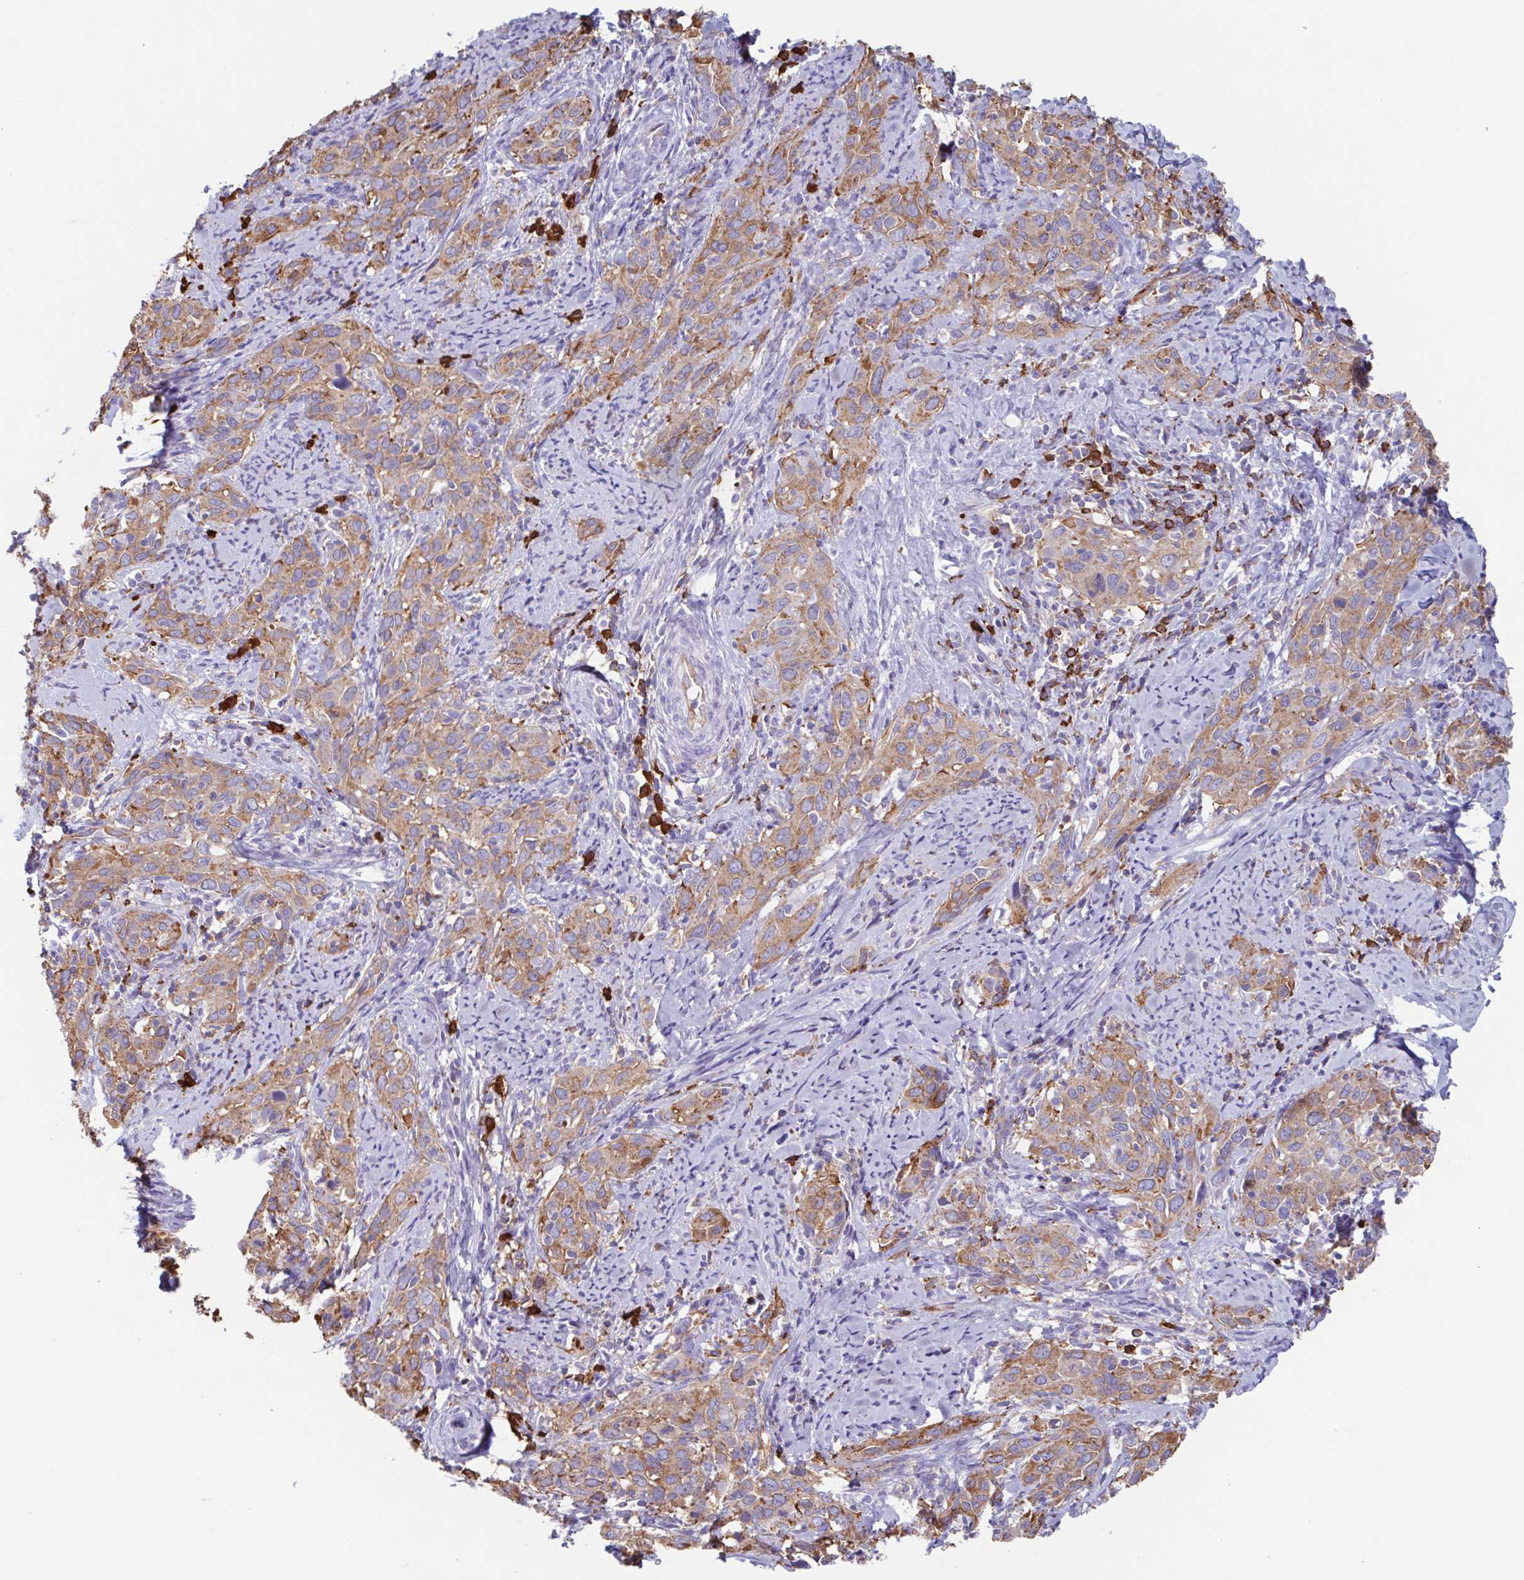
{"staining": {"intensity": "weak", "quantity": ">75%", "location": "cytoplasmic/membranous"}, "tissue": "cervical cancer", "cell_type": "Tumor cells", "image_type": "cancer", "snomed": [{"axis": "morphology", "description": "Squamous cell carcinoma, NOS"}, {"axis": "topography", "description": "Cervix"}], "caption": "A brown stain labels weak cytoplasmic/membranous positivity of a protein in human squamous cell carcinoma (cervical) tumor cells.", "gene": "TPD52", "patient": {"sex": "female", "age": 51}}